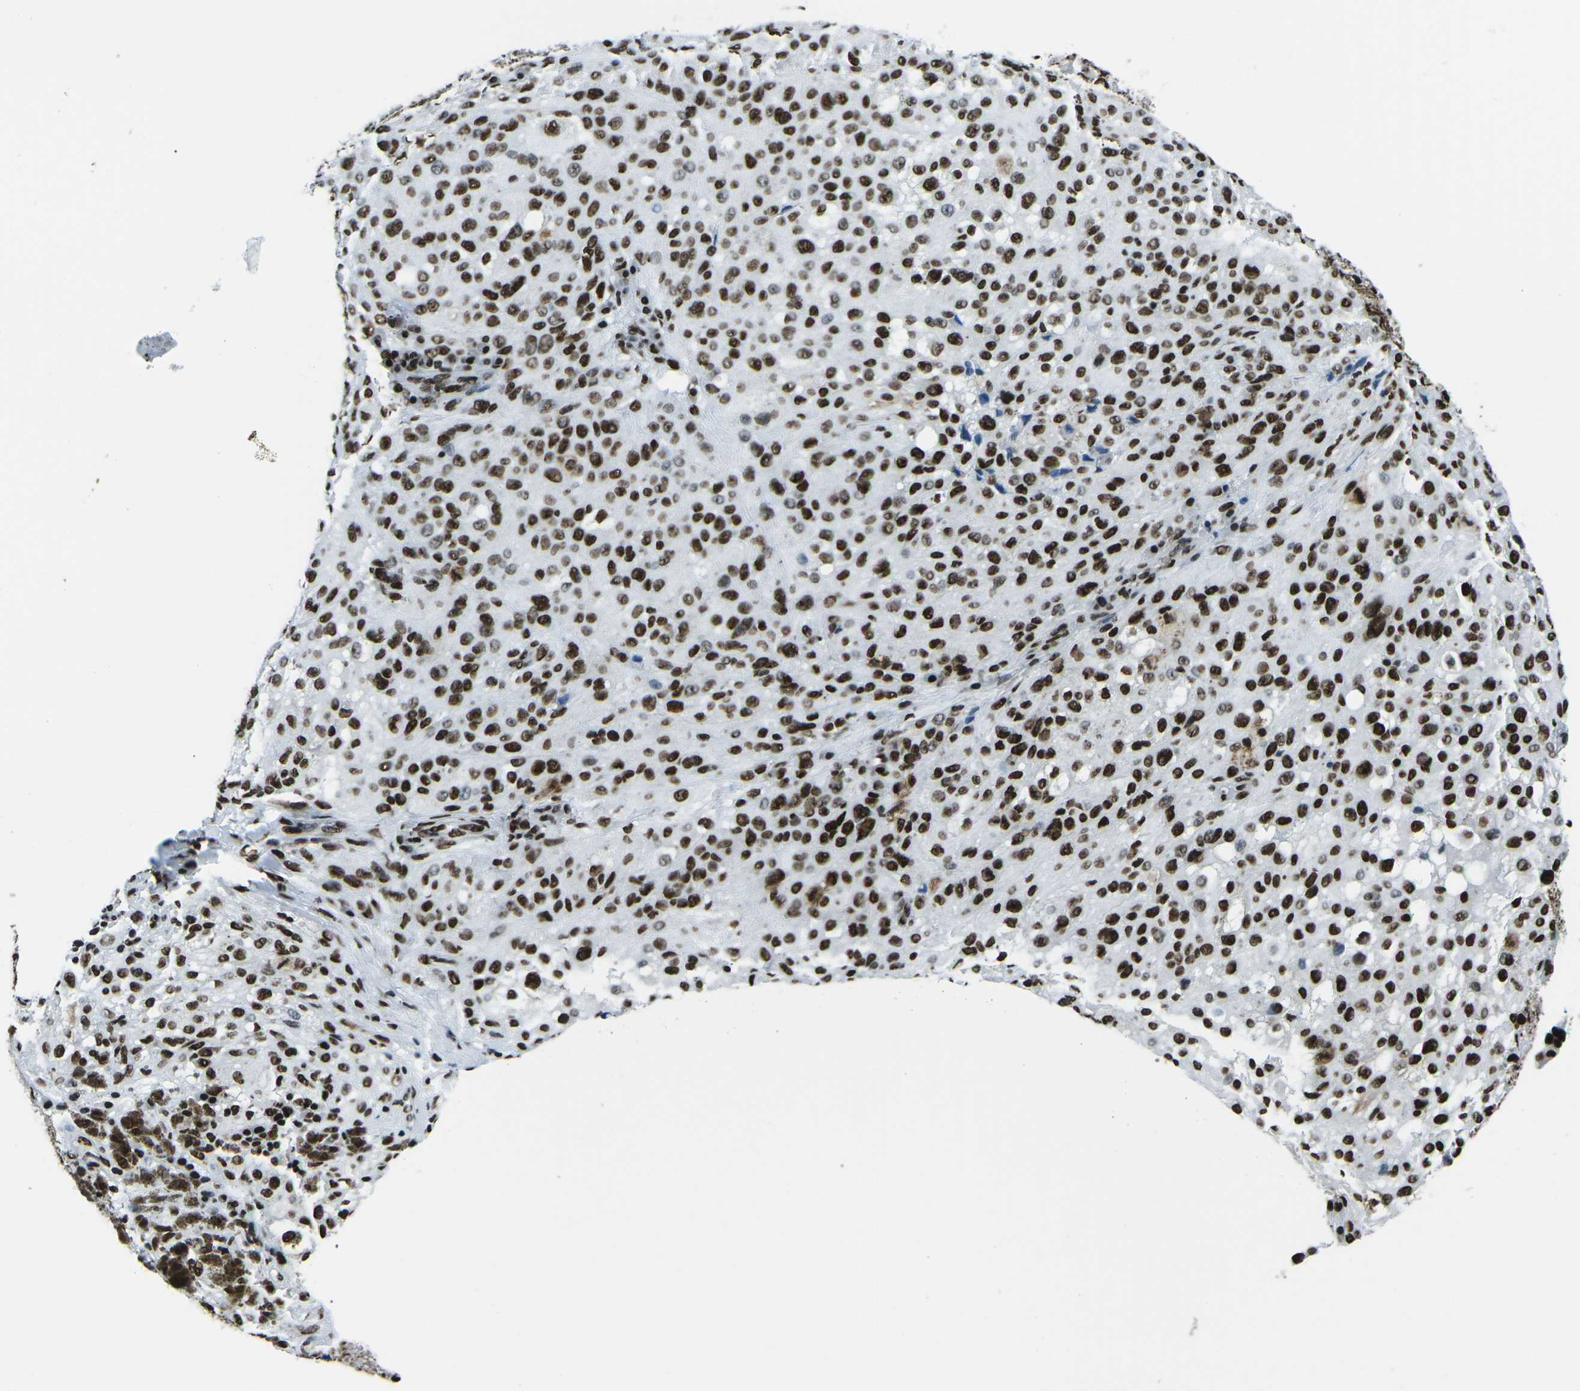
{"staining": {"intensity": "strong", "quantity": ">75%", "location": "nuclear"}, "tissue": "melanoma", "cell_type": "Tumor cells", "image_type": "cancer", "snomed": [{"axis": "morphology", "description": "Necrosis, NOS"}, {"axis": "morphology", "description": "Malignant melanoma, NOS"}, {"axis": "topography", "description": "Skin"}], "caption": "A photomicrograph showing strong nuclear expression in approximately >75% of tumor cells in melanoma, as visualized by brown immunohistochemical staining.", "gene": "HNRNPL", "patient": {"sex": "female", "age": 87}}